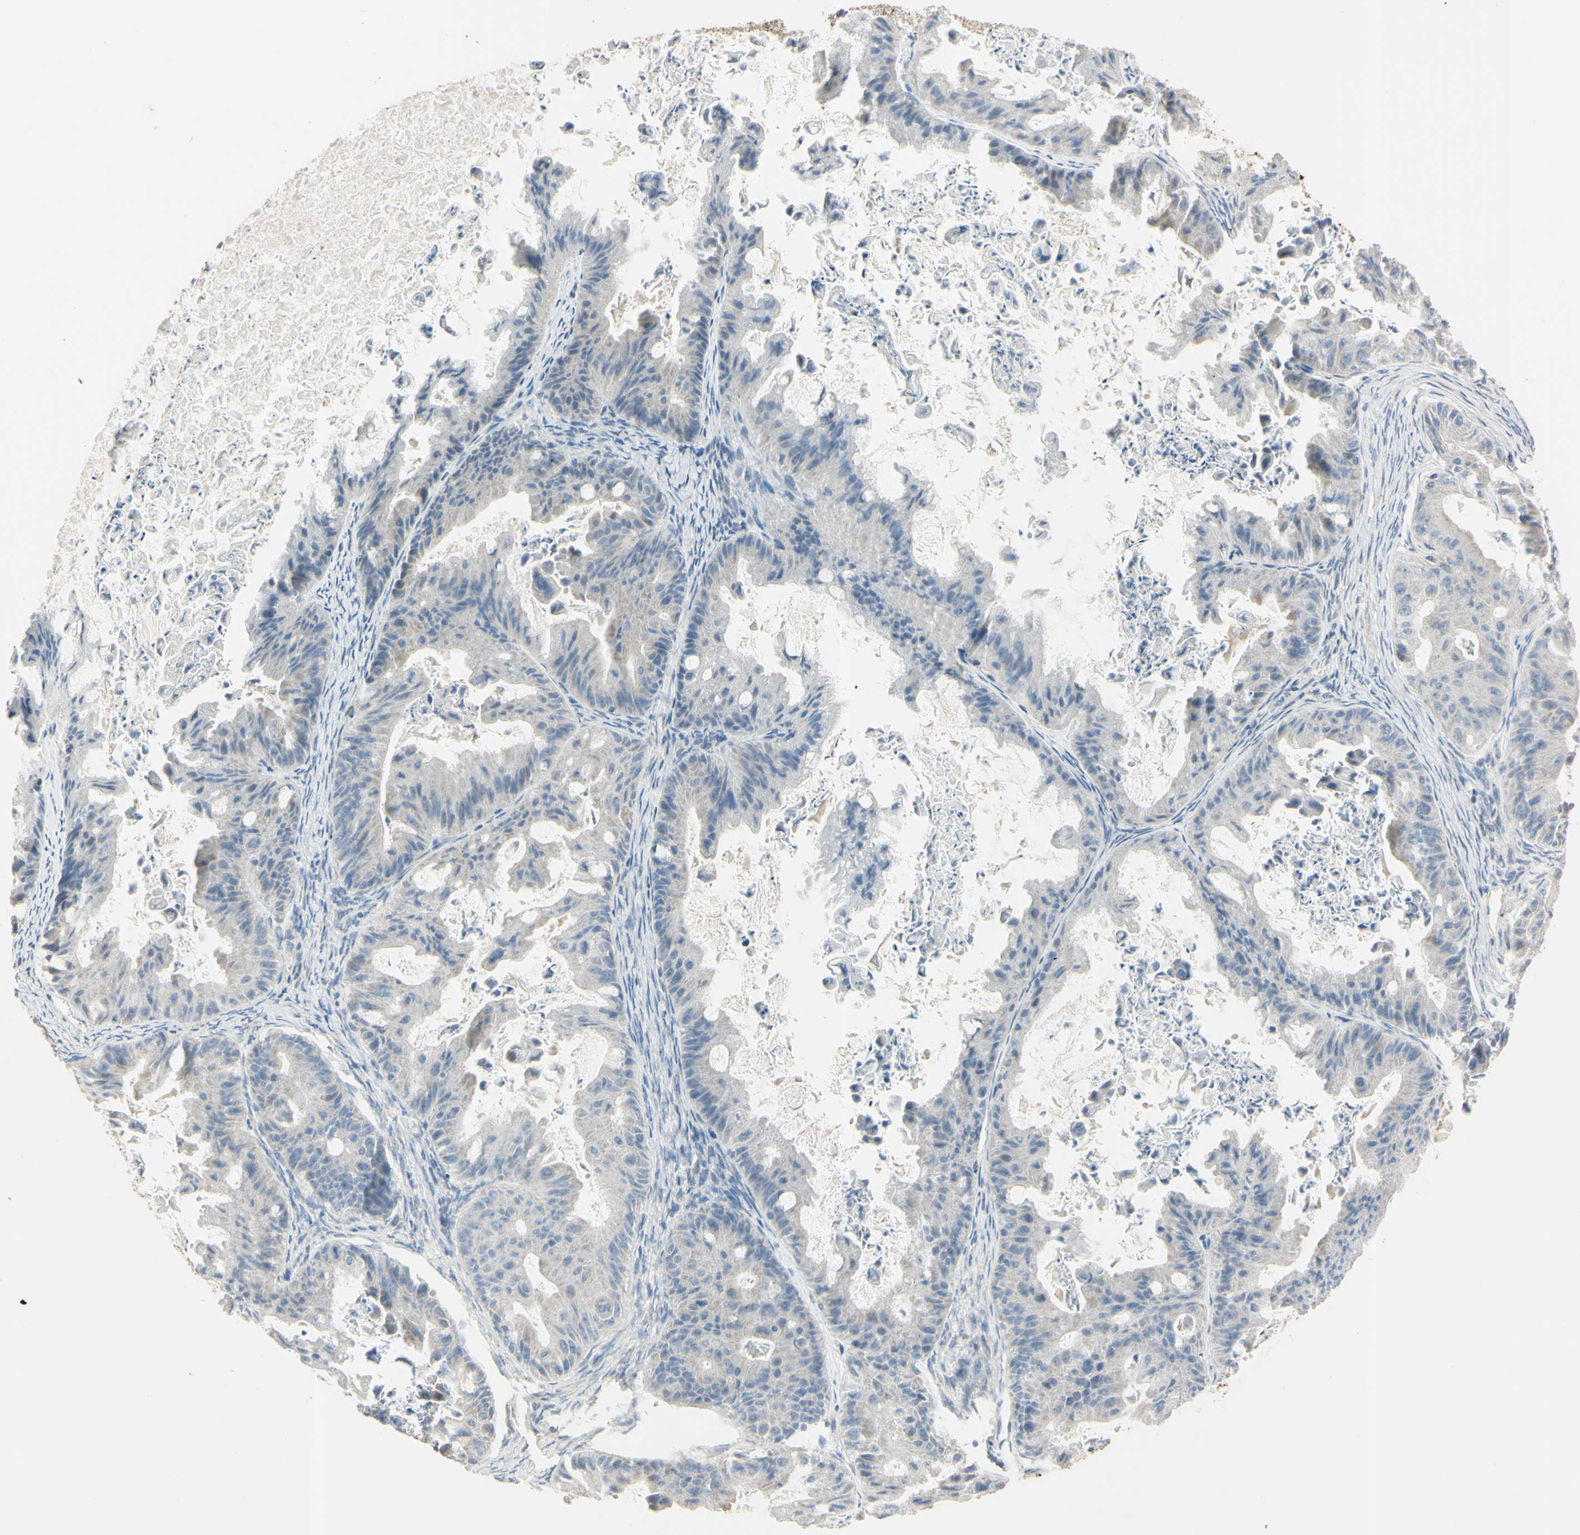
{"staining": {"intensity": "weak", "quantity": "25%-75%", "location": "cytoplasmic/membranous"}, "tissue": "ovarian cancer", "cell_type": "Tumor cells", "image_type": "cancer", "snomed": [{"axis": "morphology", "description": "Cystadenocarcinoma, mucinous, NOS"}, {"axis": "topography", "description": "Ovary"}], "caption": "Immunohistochemistry (IHC) micrograph of neoplastic tissue: ovarian cancer stained using IHC demonstrates low levels of weak protein expression localized specifically in the cytoplasmic/membranous of tumor cells, appearing as a cytoplasmic/membranous brown color.", "gene": "ANGPTL1", "patient": {"sex": "female", "age": 37}}